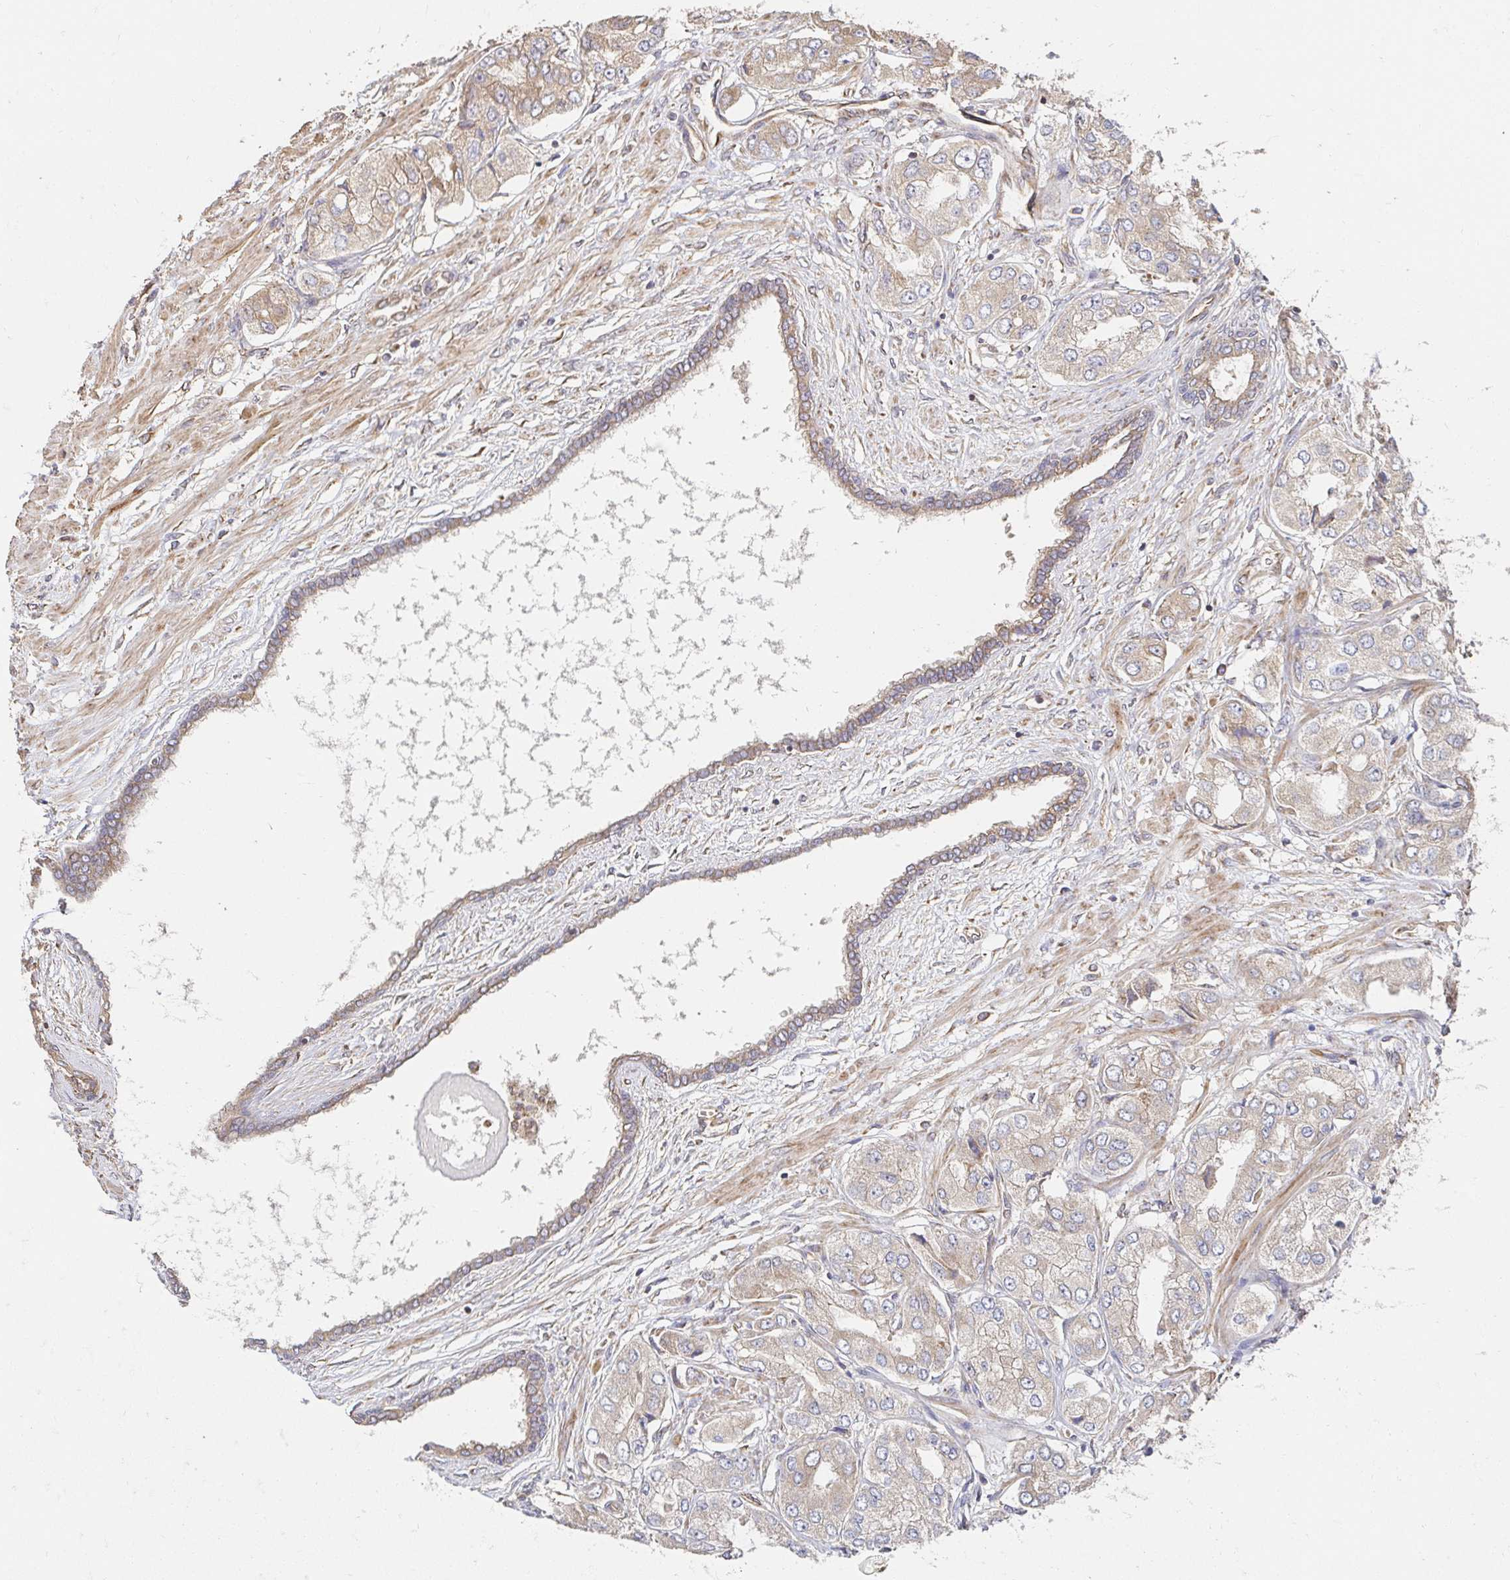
{"staining": {"intensity": "weak", "quantity": ">75%", "location": "cytoplasmic/membranous"}, "tissue": "prostate cancer", "cell_type": "Tumor cells", "image_type": "cancer", "snomed": [{"axis": "morphology", "description": "Adenocarcinoma, Low grade"}, {"axis": "topography", "description": "Prostate"}], "caption": "Prostate cancer stained with DAB (3,3'-diaminobenzidine) immunohistochemistry (IHC) shows low levels of weak cytoplasmic/membranous staining in about >75% of tumor cells. (Brightfield microscopy of DAB IHC at high magnification).", "gene": "APBB1", "patient": {"sex": "male", "age": 69}}